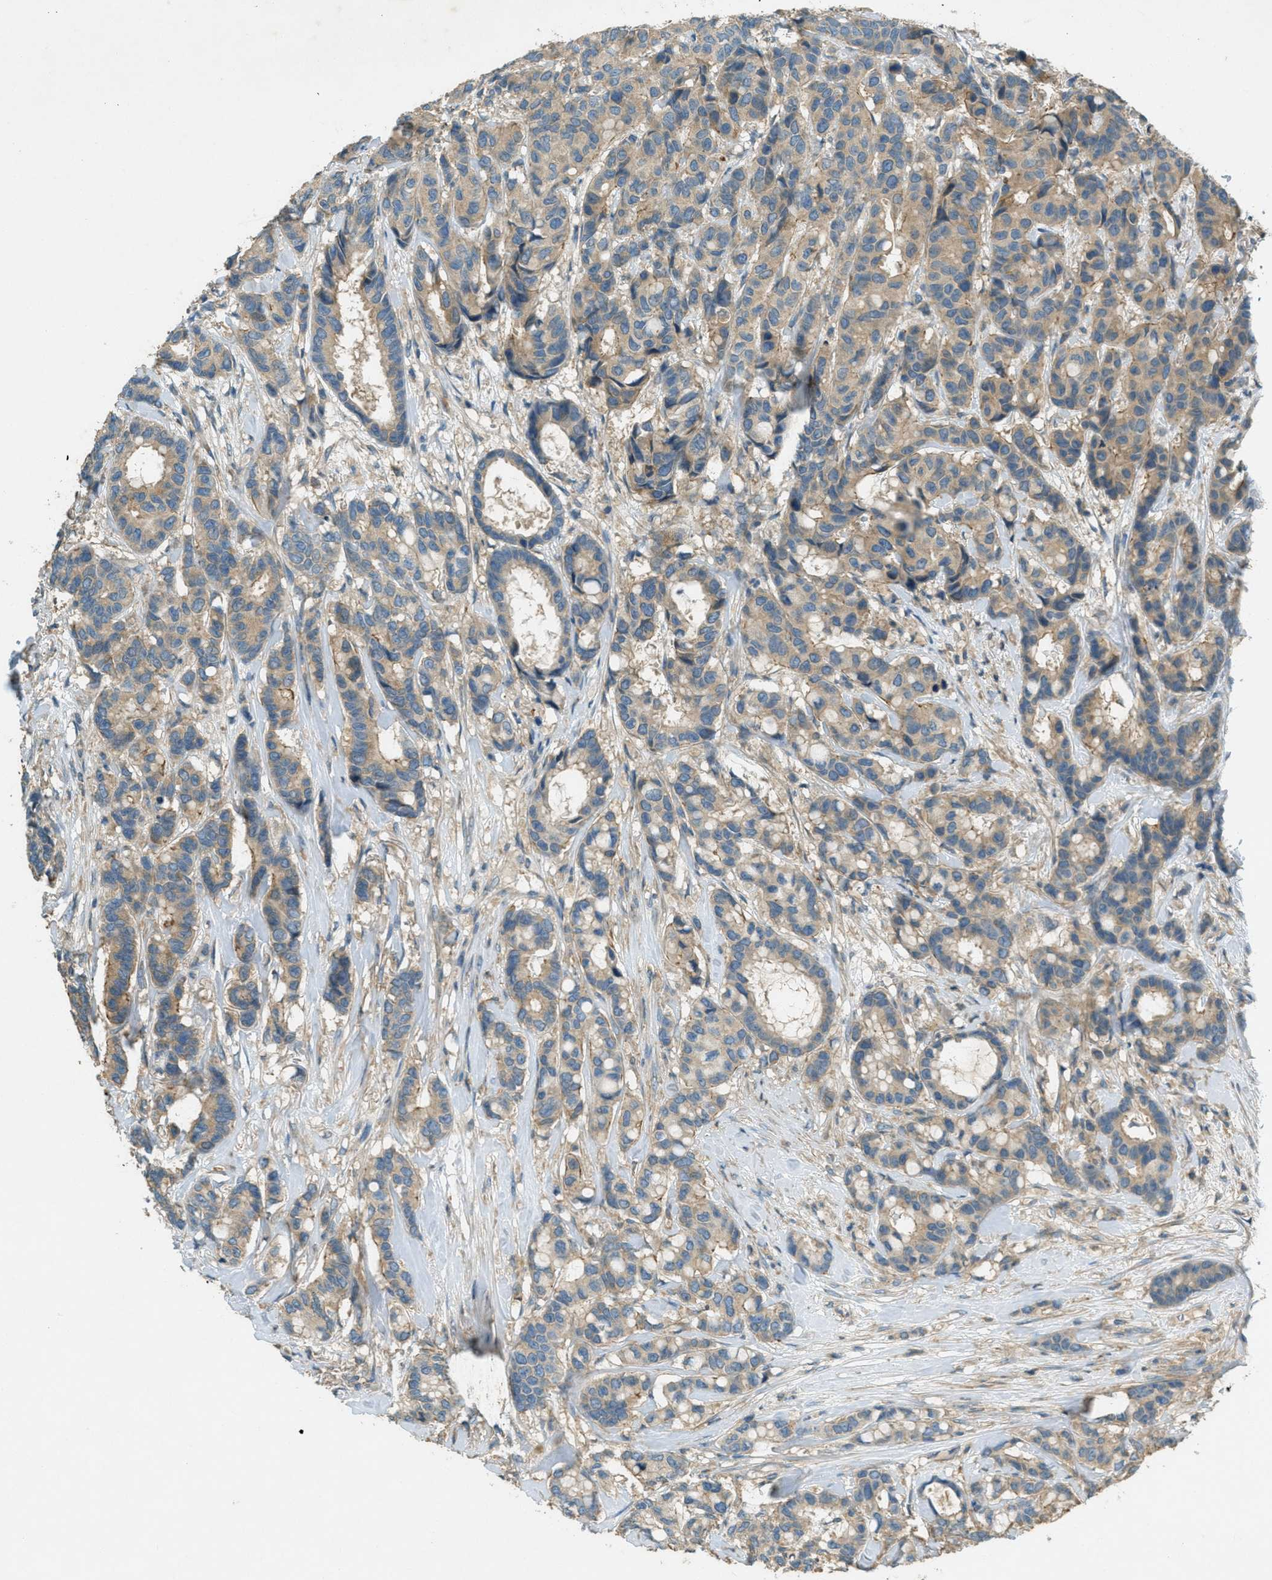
{"staining": {"intensity": "weak", "quantity": ">75%", "location": "cytoplasmic/membranous"}, "tissue": "breast cancer", "cell_type": "Tumor cells", "image_type": "cancer", "snomed": [{"axis": "morphology", "description": "Duct carcinoma"}, {"axis": "topography", "description": "Breast"}], "caption": "Brown immunohistochemical staining in intraductal carcinoma (breast) demonstrates weak cytoplasmic/membranous expression in approximately >75% of tumor cells.", "gene": "NUDT4", "patient": {"sex": "female", "age": 87}}